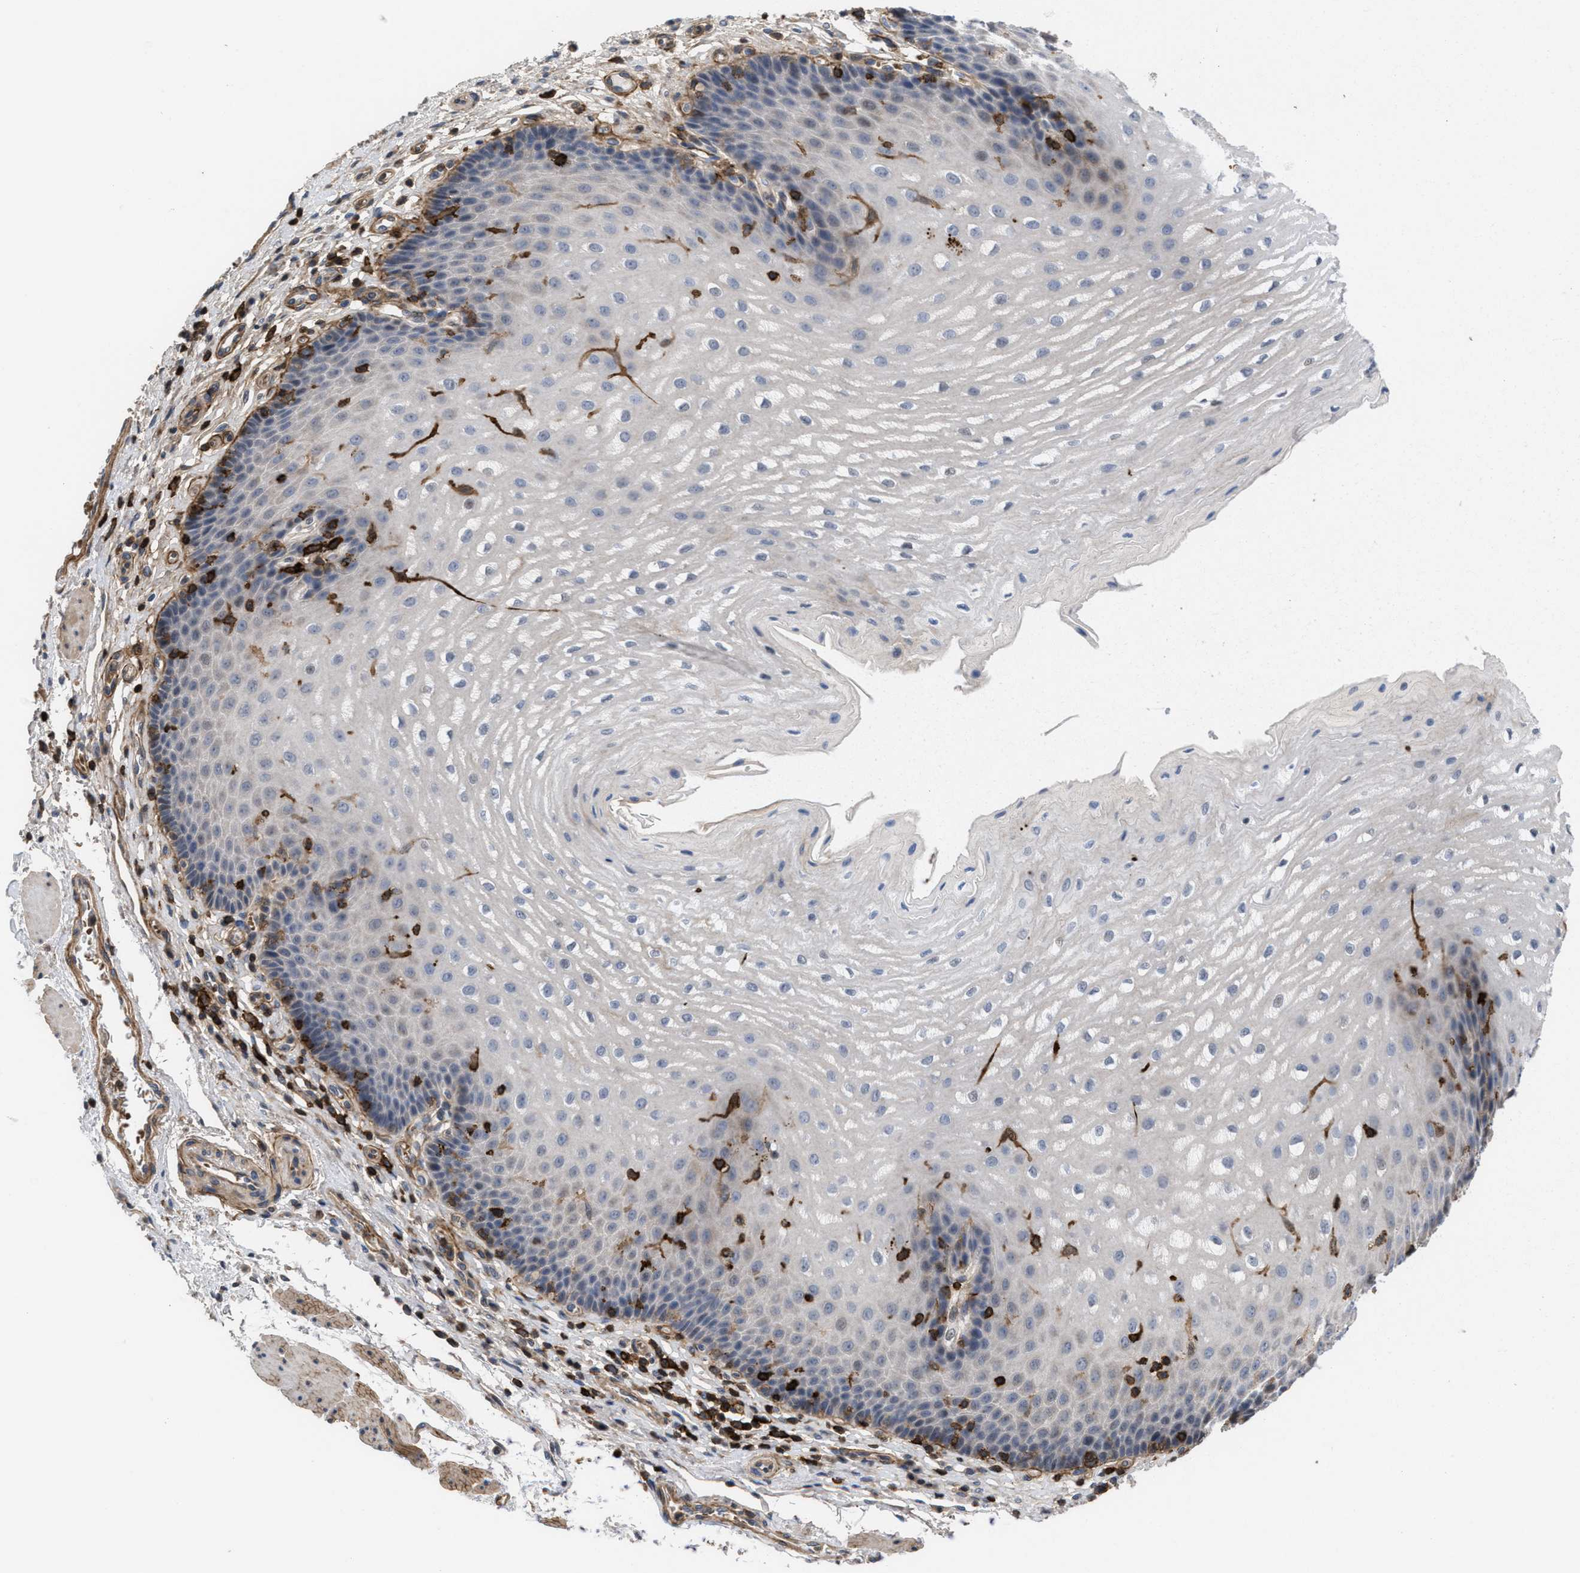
{"staining": {"intensity": "weak", "quantity": "<25%", "location": "cytoplasmic/membranous"}, "tissue": "esophagus", "cell_type": "Squamous epithelial cells", "image_type": "normal", "snomed": [{"axis": "morphology", "description": "Normal tissue, NOS"}, {"axis": "topography", "description": "Esophagus"}], "caption": "DAB immunohistochemical staining of normal esophagus shows no significant expression in squamous epithelial cells.", "gene": "PTPRE", "patient": {"sex": "male", "age": 54}}